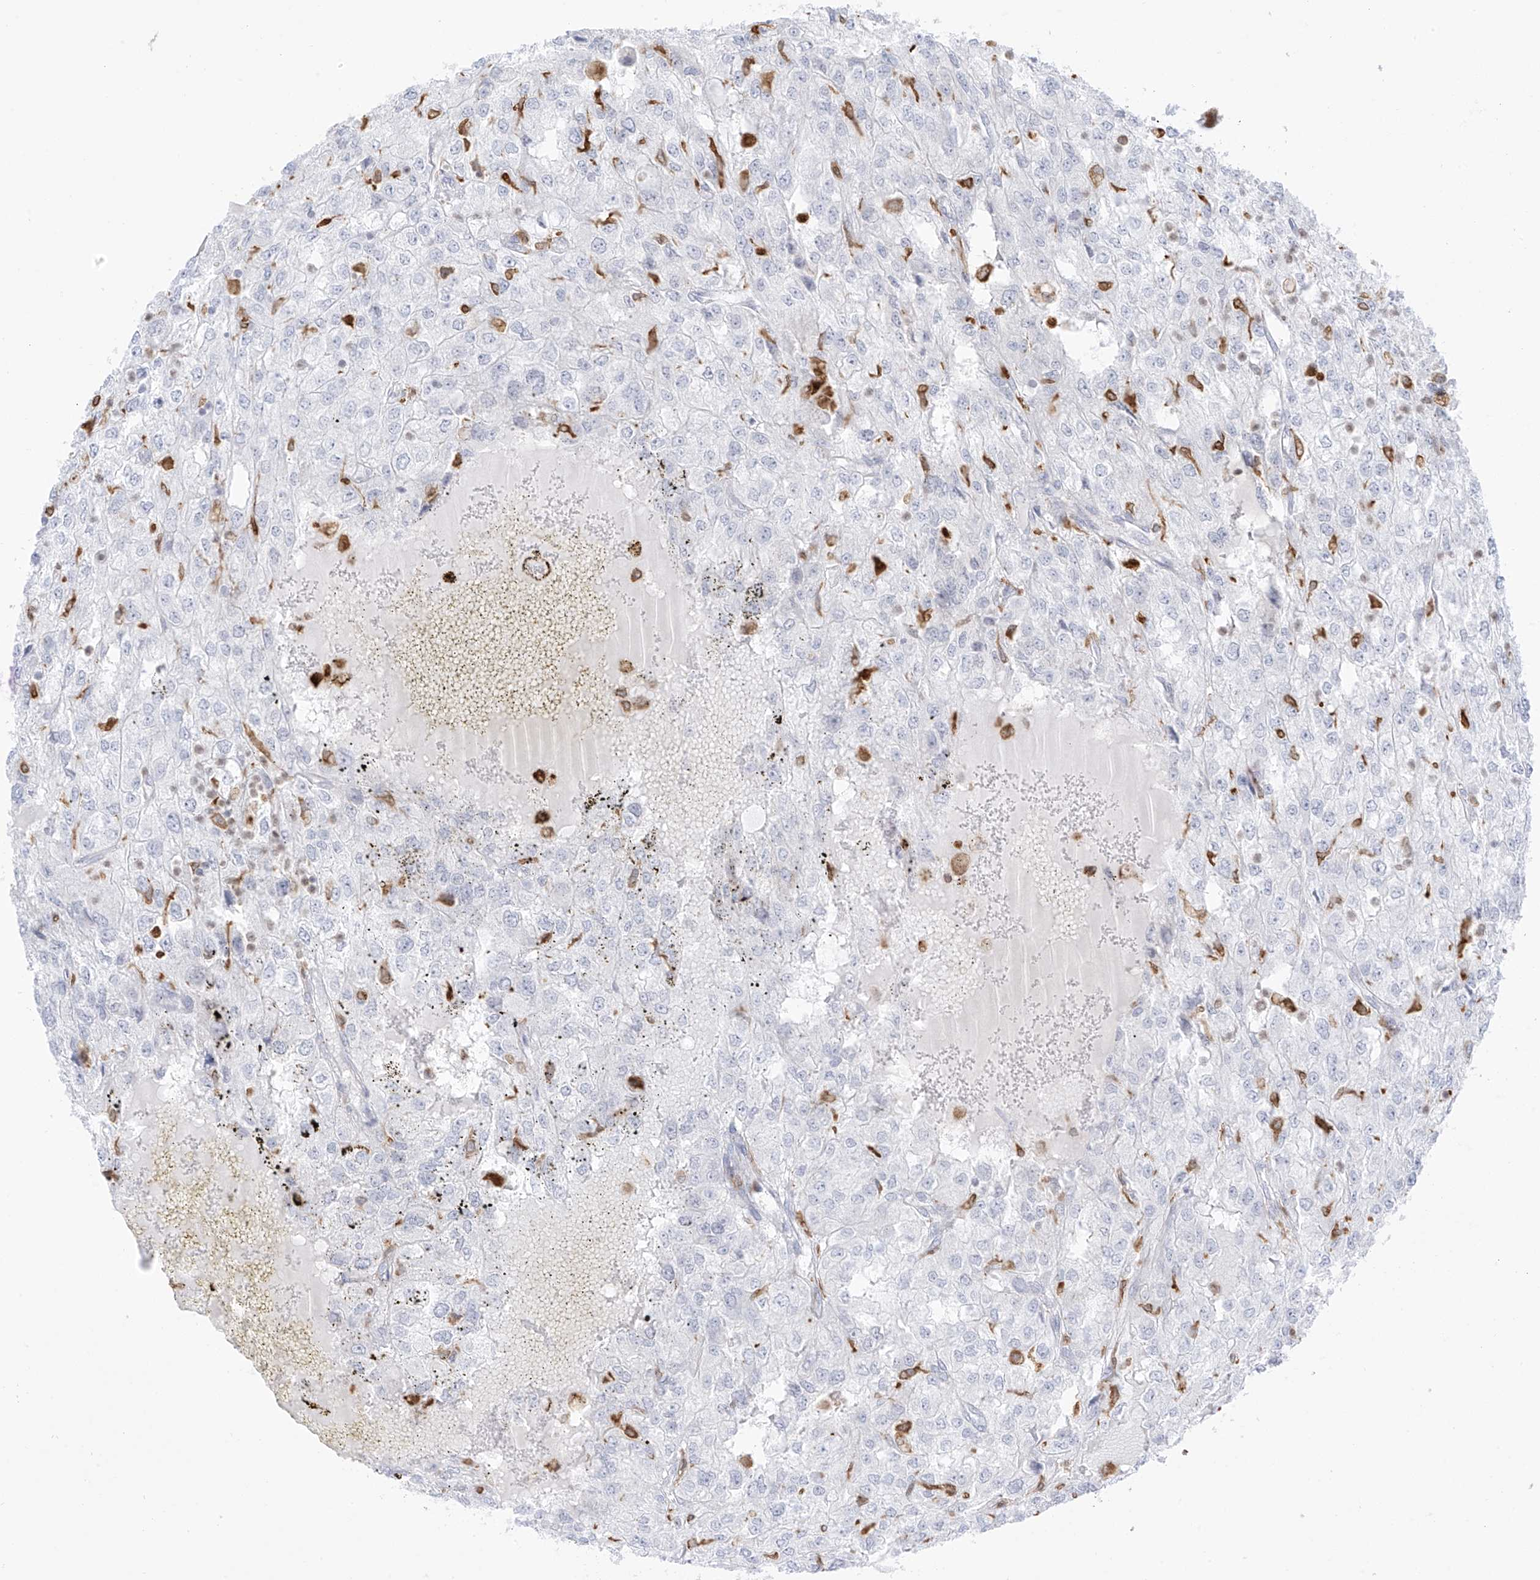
{"staining": {"intensity": "negative", "quantity": "none", "location": "none"}, "tissue": "renal cancer", "cell_type": "Tumor cells", "image_type": "cancer", "snomed": [{"axis": "morphology", "description": "Adenocarcinoma, NOS"}, {"axis": "topography", "description": "Kidney"}], "caption": "This micrograph is of renal adenocarcinoma stained with immunohistochemistry (IHC) to label a protein in brown with the nuclei are counter-stained blue. There is no positivity in tumor cells.", "gene": "TBXAS1", "patient": {"sex": "female", "age": 54}}